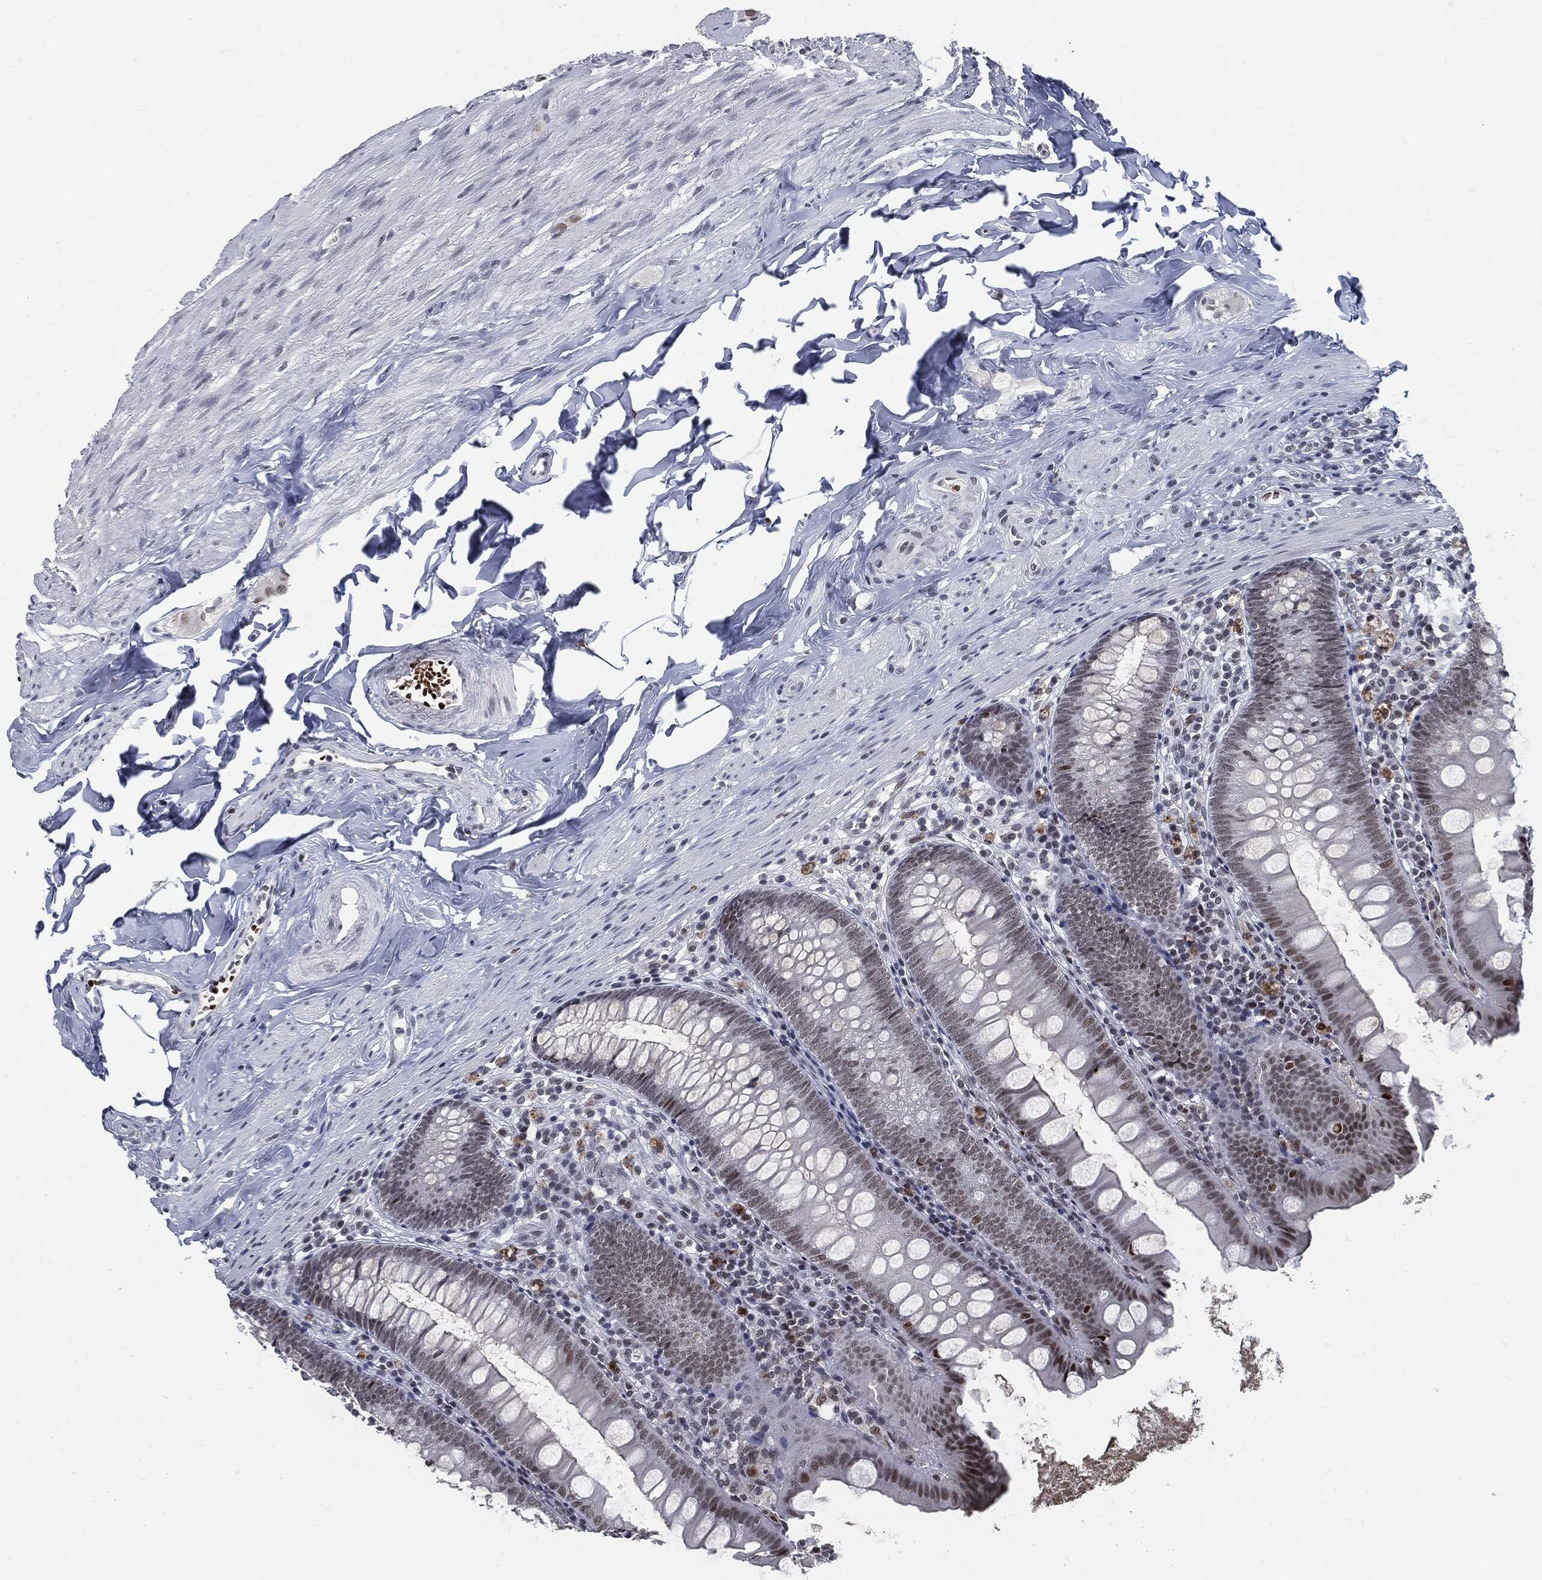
{"staining": {"intensity": "moderate", "quantity": "<25%", "location": "nuclear"}, "tissue": "appendix", "cell_type": "Glandular cells", "image_type": "normal", "snomed": [{"axis": "morphology", "description": "Normal tissue, NOS"}, {"axis": "topography", "description": "Appendix"}], "caption": "DAB immunohistochemical staining of normal human appendix exhibits moderate nuclear protein positivity in about <25% of glandular cells. (DAB (3,3'-diaminobenzidine) = brown stain, brightfield microscopy at high magnification).", "gene": "ANXA1", "patient": {"sex": "female", "age": 82}}